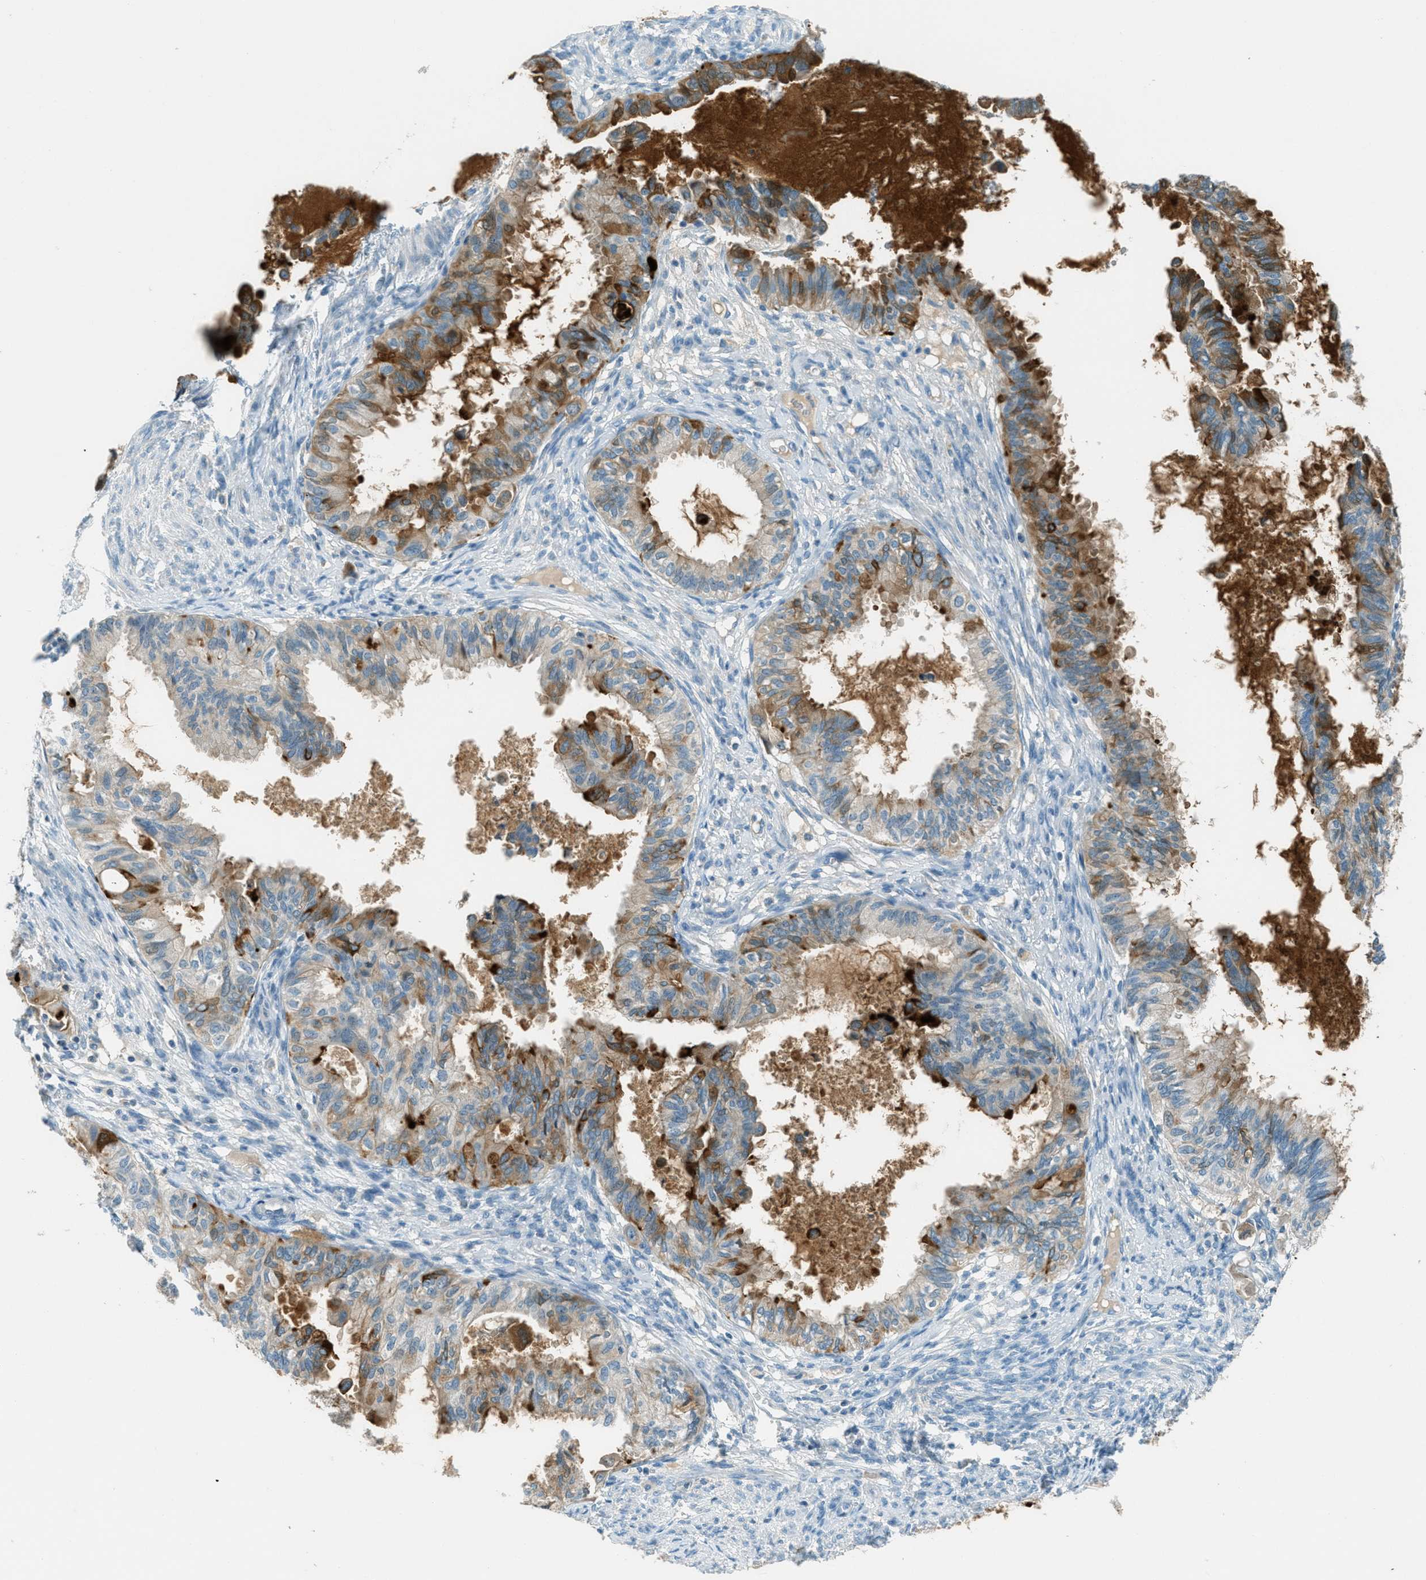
{"staining": {"intensity": "moderate", "quantity": "25%-75%", "location": "cytoplasmic/membranous"}, "tissue": "cervical cancer", "cell_type": "Tumor cells", "image_type": "cancer", "snomed": [{"axis": "morphology", "description": "Normal tissue, NOS"}, {"axis": "morphology", "description": "Adenocarcinoma, NOS"}, {"axis": "topography", "description": "Cervix"}, {"axis": "topography", "description": "Endometrium"}], "caption": "Immunohistochemistry photomicrograph of neoplastic tissue: cervical cancer (adenocarcinoma) stained using IHC shows medium levels of moderate protein expression localized specifically in the cytoplasmic/membranous of tumor cells, appearing as a cytoplasmic/membranous brown color.", "gene": "MSLN", "patient": {"sex": "female", "age": 86}}